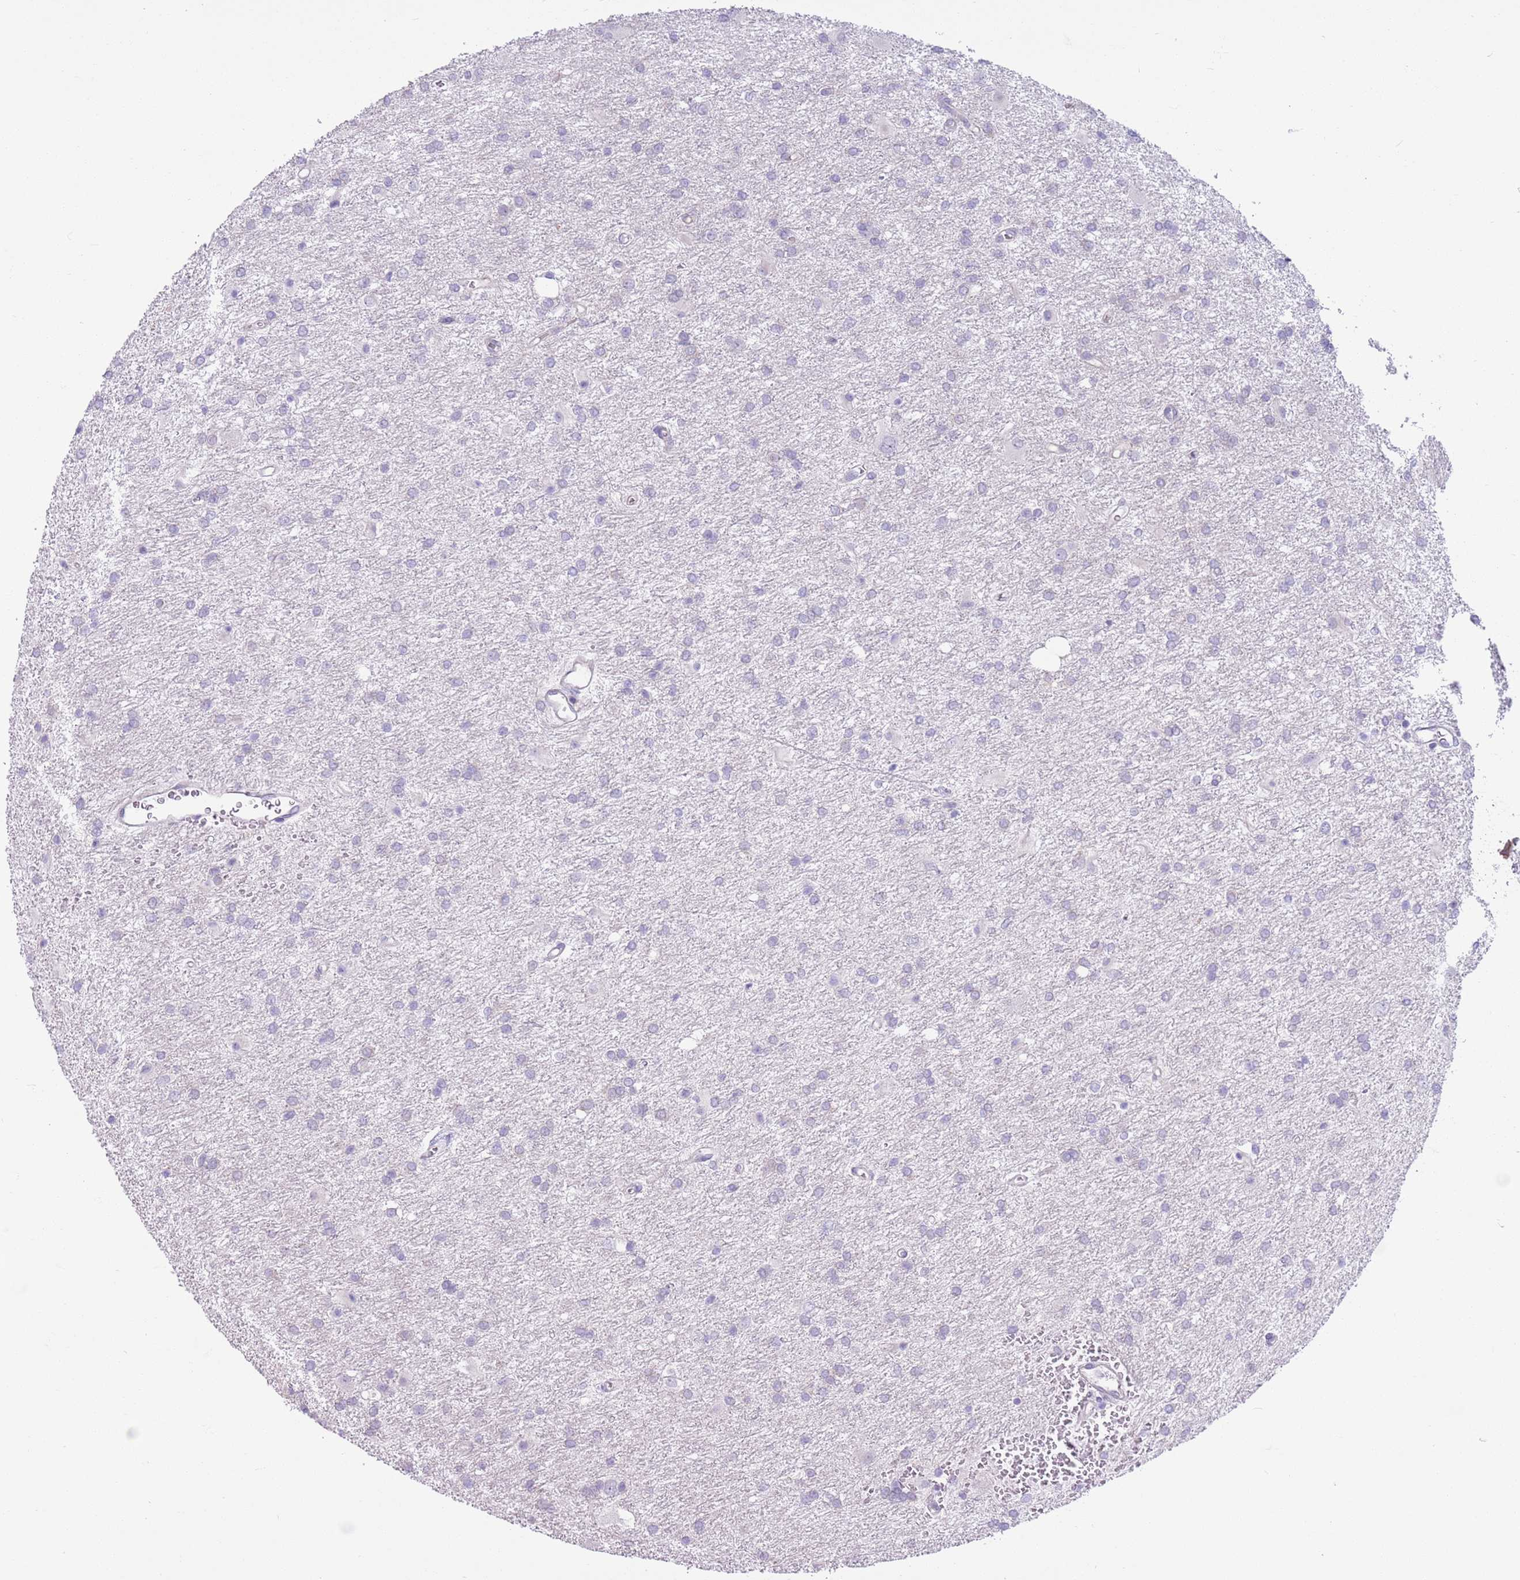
{"staining": {"intensity": "negative", "quantity": "none", "location": "none"}, "tissue": "glioma", "cell_type": "Tumor cells", "image_type": "cancer", "snomed": [{"axis": "morphology", "description": "Glioma, malignant, High grade"}, {"axis": "topography", "description": "Brain"}], "caption": "IHC photomicrograph of neoplastic tissue: human malignant glioma (high-grade) stained with DAB (3,3'-diaminobenzidine) exhibits no significant protein positivity in tumor cells. The staining is performed using DAB brown chromogen with nuclei counter-stained in using hematoxylin.", "gene": "PARP8", "patient": {"sex": "female", "age": 50}}